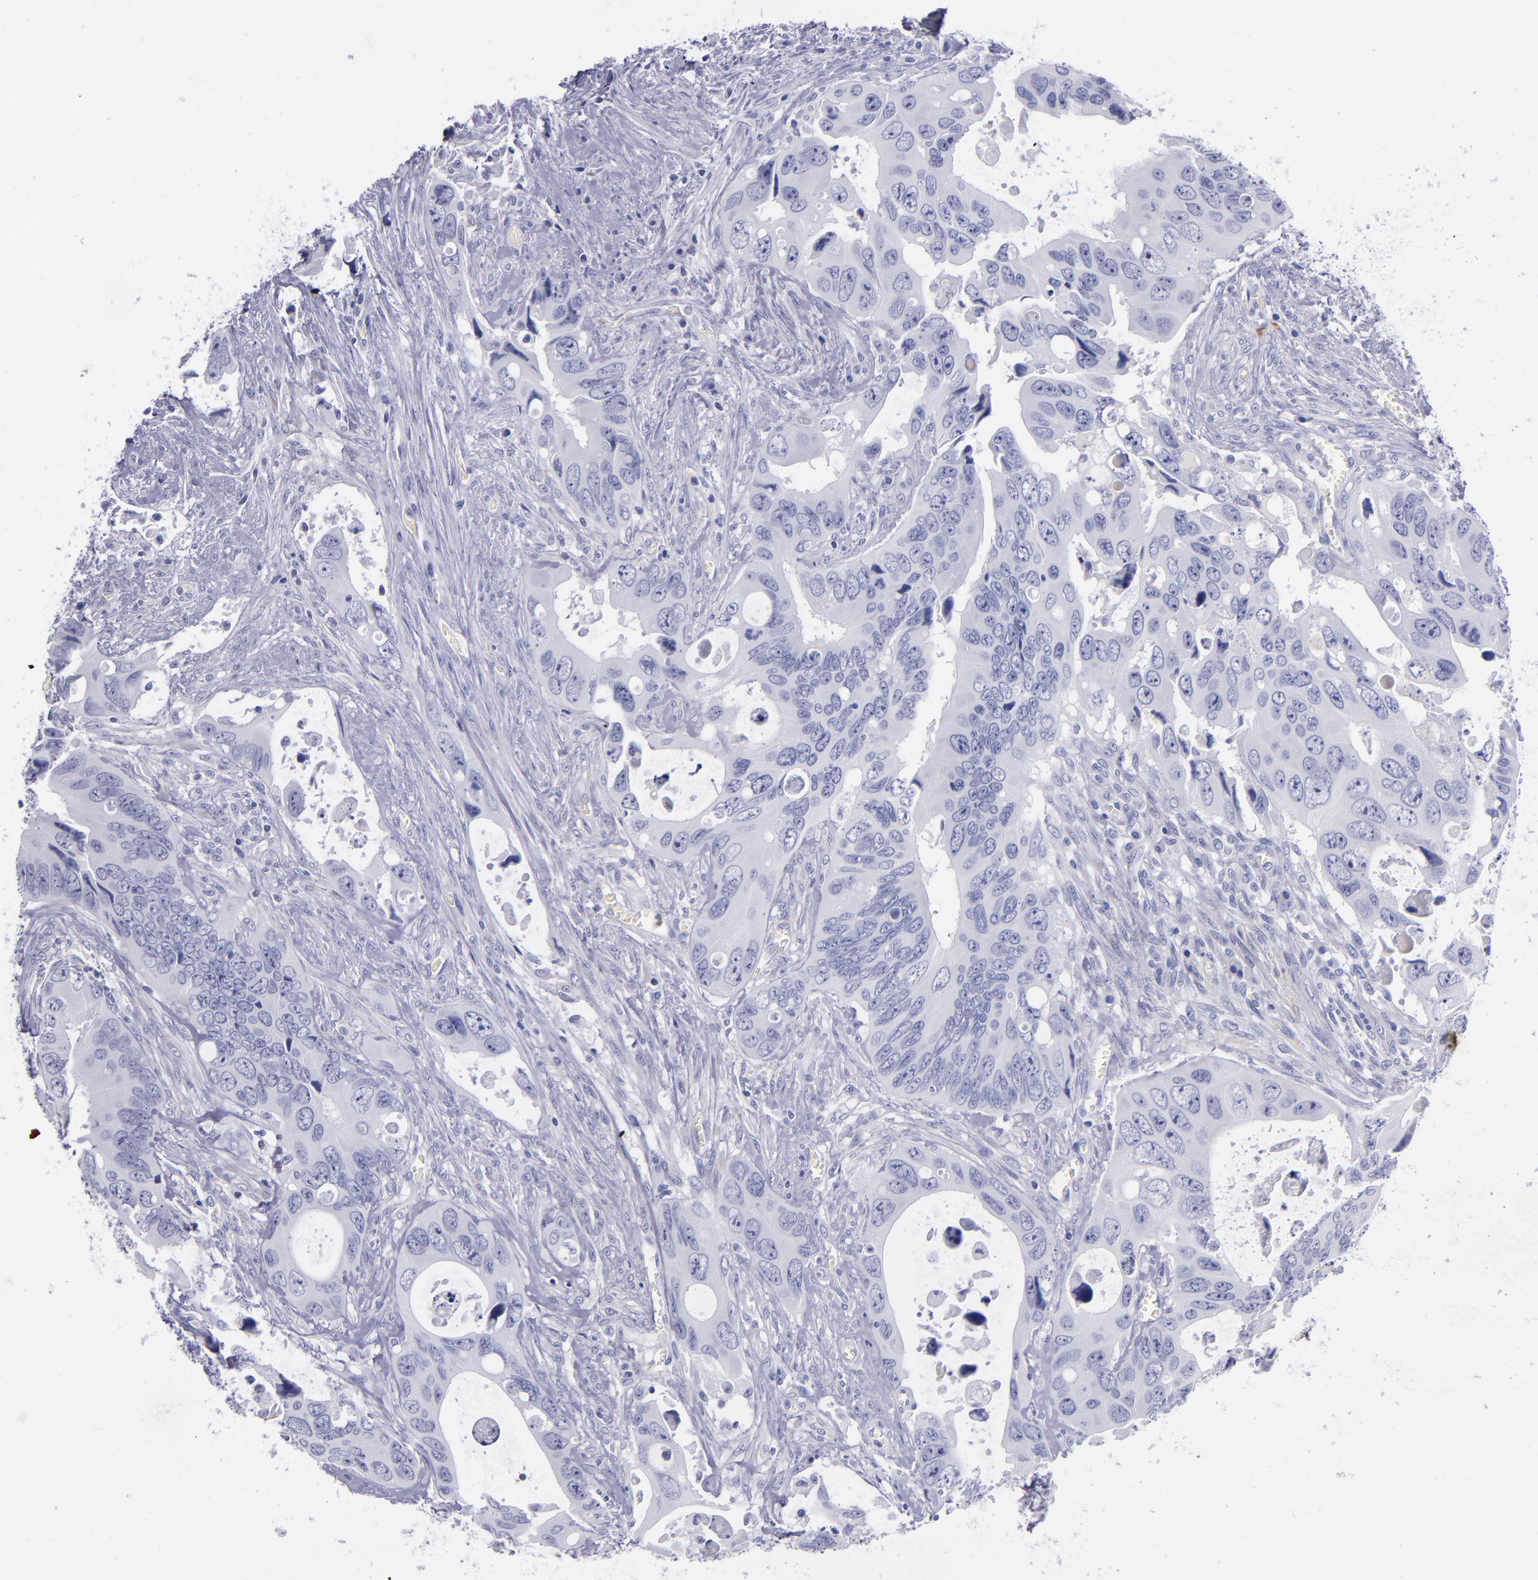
{"staining": {"intensity": "negative", "quantity": "none", "location": "none"}, "tissue": "colorectal cancer", "cell_type": "Tumor cells", "image_type": "cancer", "snomed": [{"axis": "morphology", "description": "Adenocarcinoma, NOS"}, {"axis": "topography", "description": "Rectum"}], "caption": "DAB immunohistochemical staining of colorectal cancer (adenocarcinoma) displays no significant expression in tumor cells.", "gene": "SV2A", "patient": {"sex": "male", "age": 70}}